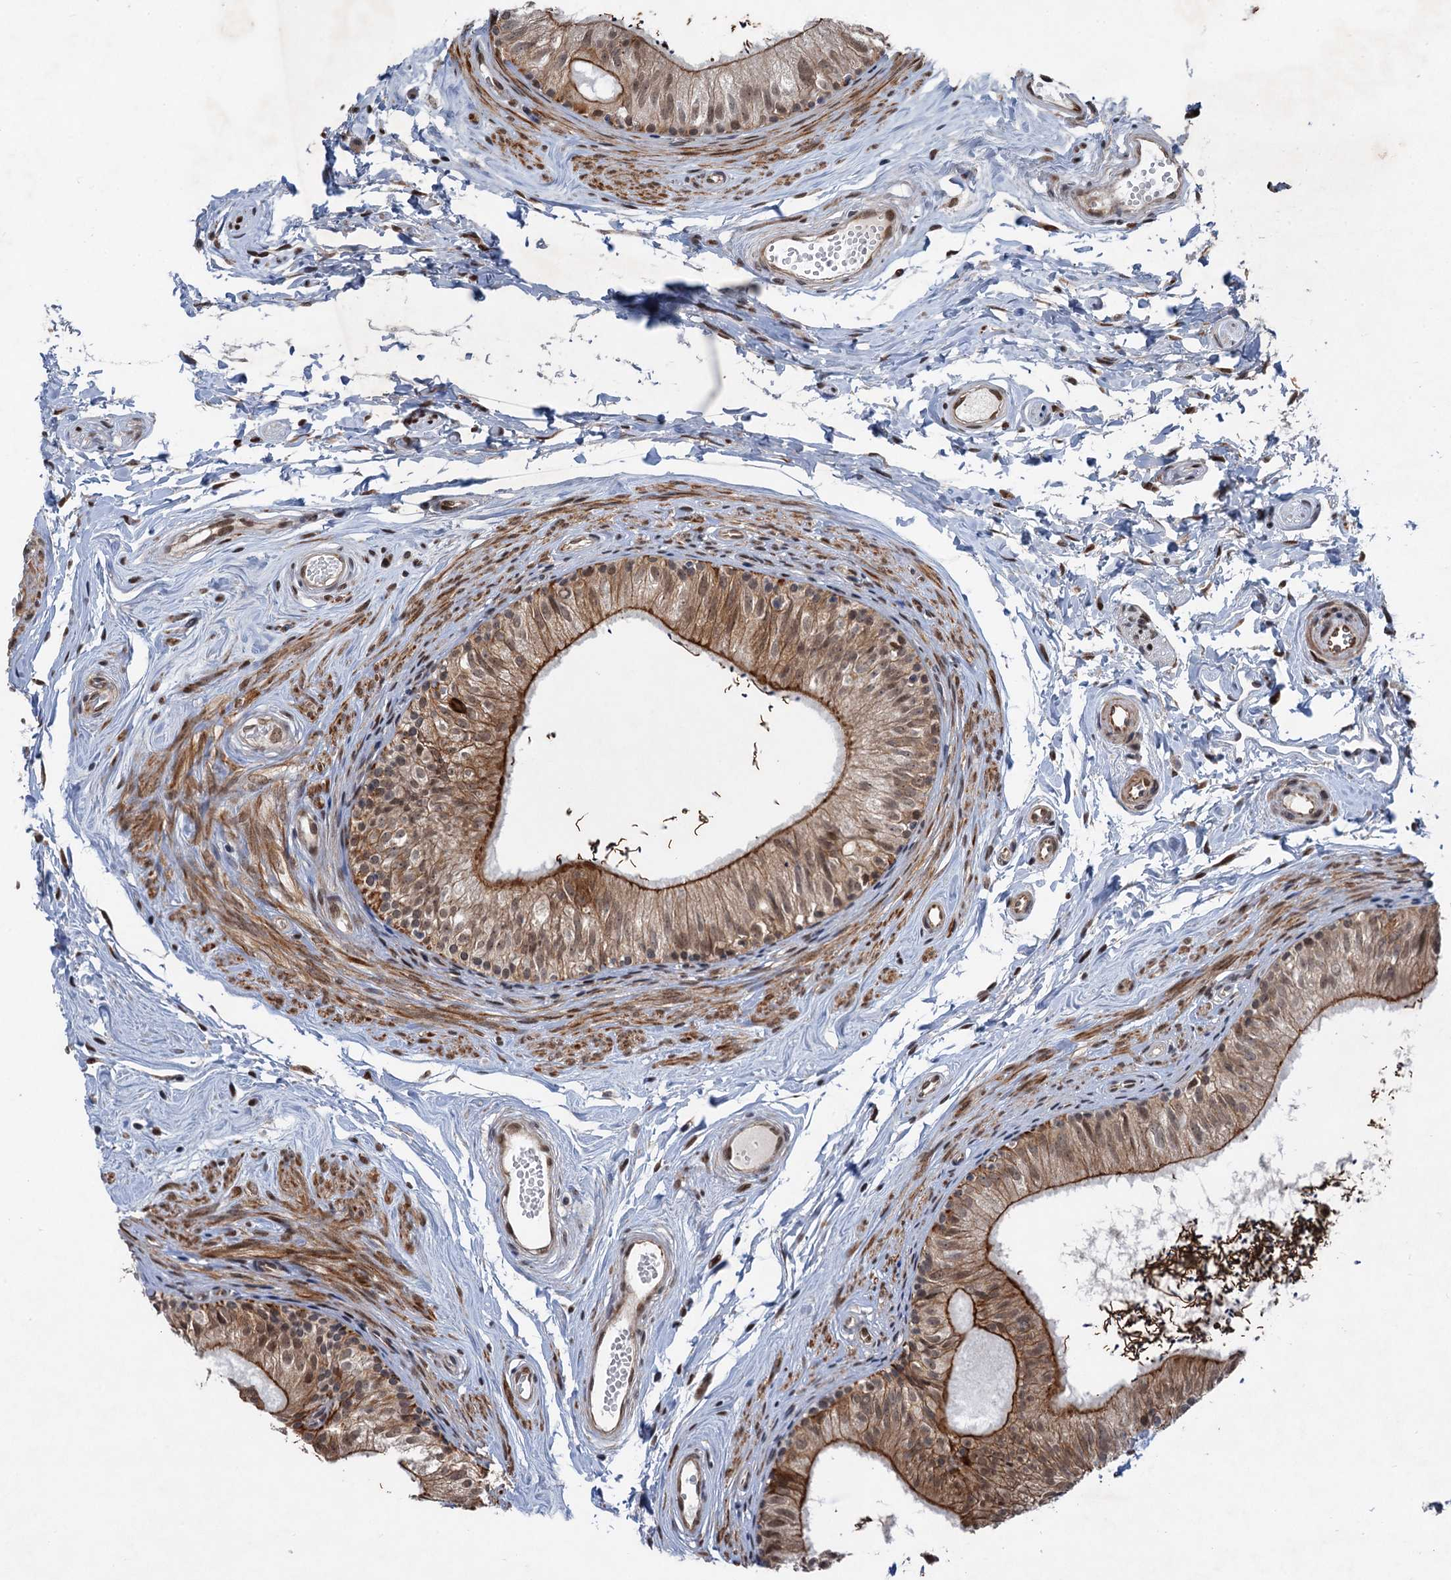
{"staining": {"intensity": "moderate", "quantity": ">75%", "location": "cytoplasmic/membranous"}, "tissue": "epididymis", "cell_type": "Glandular cells", "image_type": "normal", "snomed": [{"axis": "morphology", "description": "Normal tissue, NOS"}, {"axis": "topography", "description": "Epididymis"}], "caption": "This histopathology image exhibits immunohistochemistry (IHC) staining of unremarkable epididymis, with medium moderate cytoplasmic/membranous expression in approximately >75% of glandular cells.", "gene": "TTC31", "patient": {"sex": "male", "age": 56}}